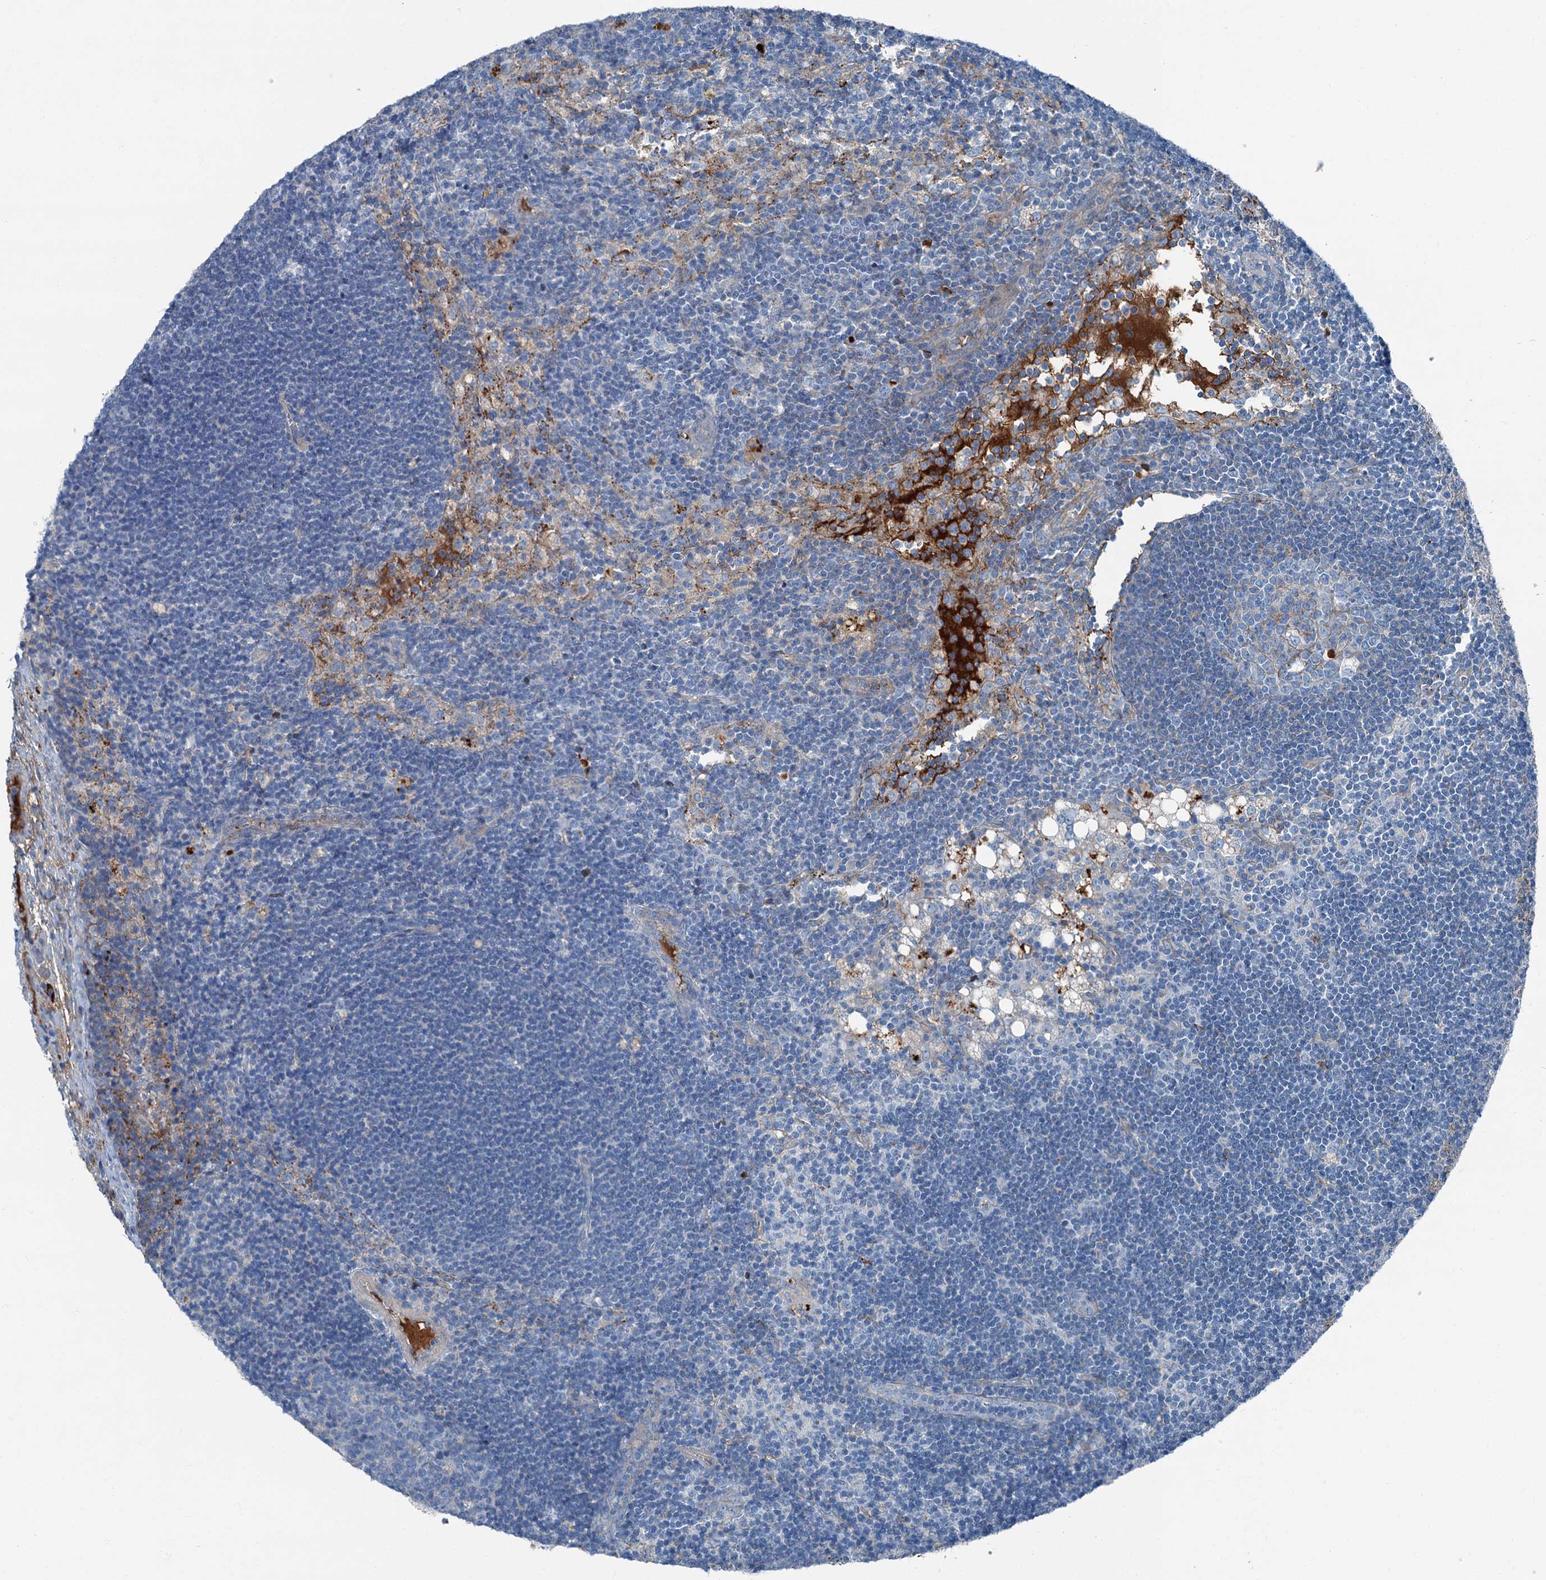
{"staining": {"intensity": "negative", "quantity": "none", "location": "none"}, "tissue": "lymph node", "cell_type": "Germinal center cells", "image_type": "normal", "snomed": [{"axis": "morphology", "description": "Normal tissue, NOS"}, {"axis": "topography", "description": "Lymph node"}], "caption": "Immunohistochemistry (IHC) of normal human lymph node exhibits no positivity in germinal center cells. Brightfield microscopy of IHC stained with DAB (brown) and hematoxylin (blue), captured at high magnification.", "gene": "AXL", "patient": {"sex": "male", "age": 24}}